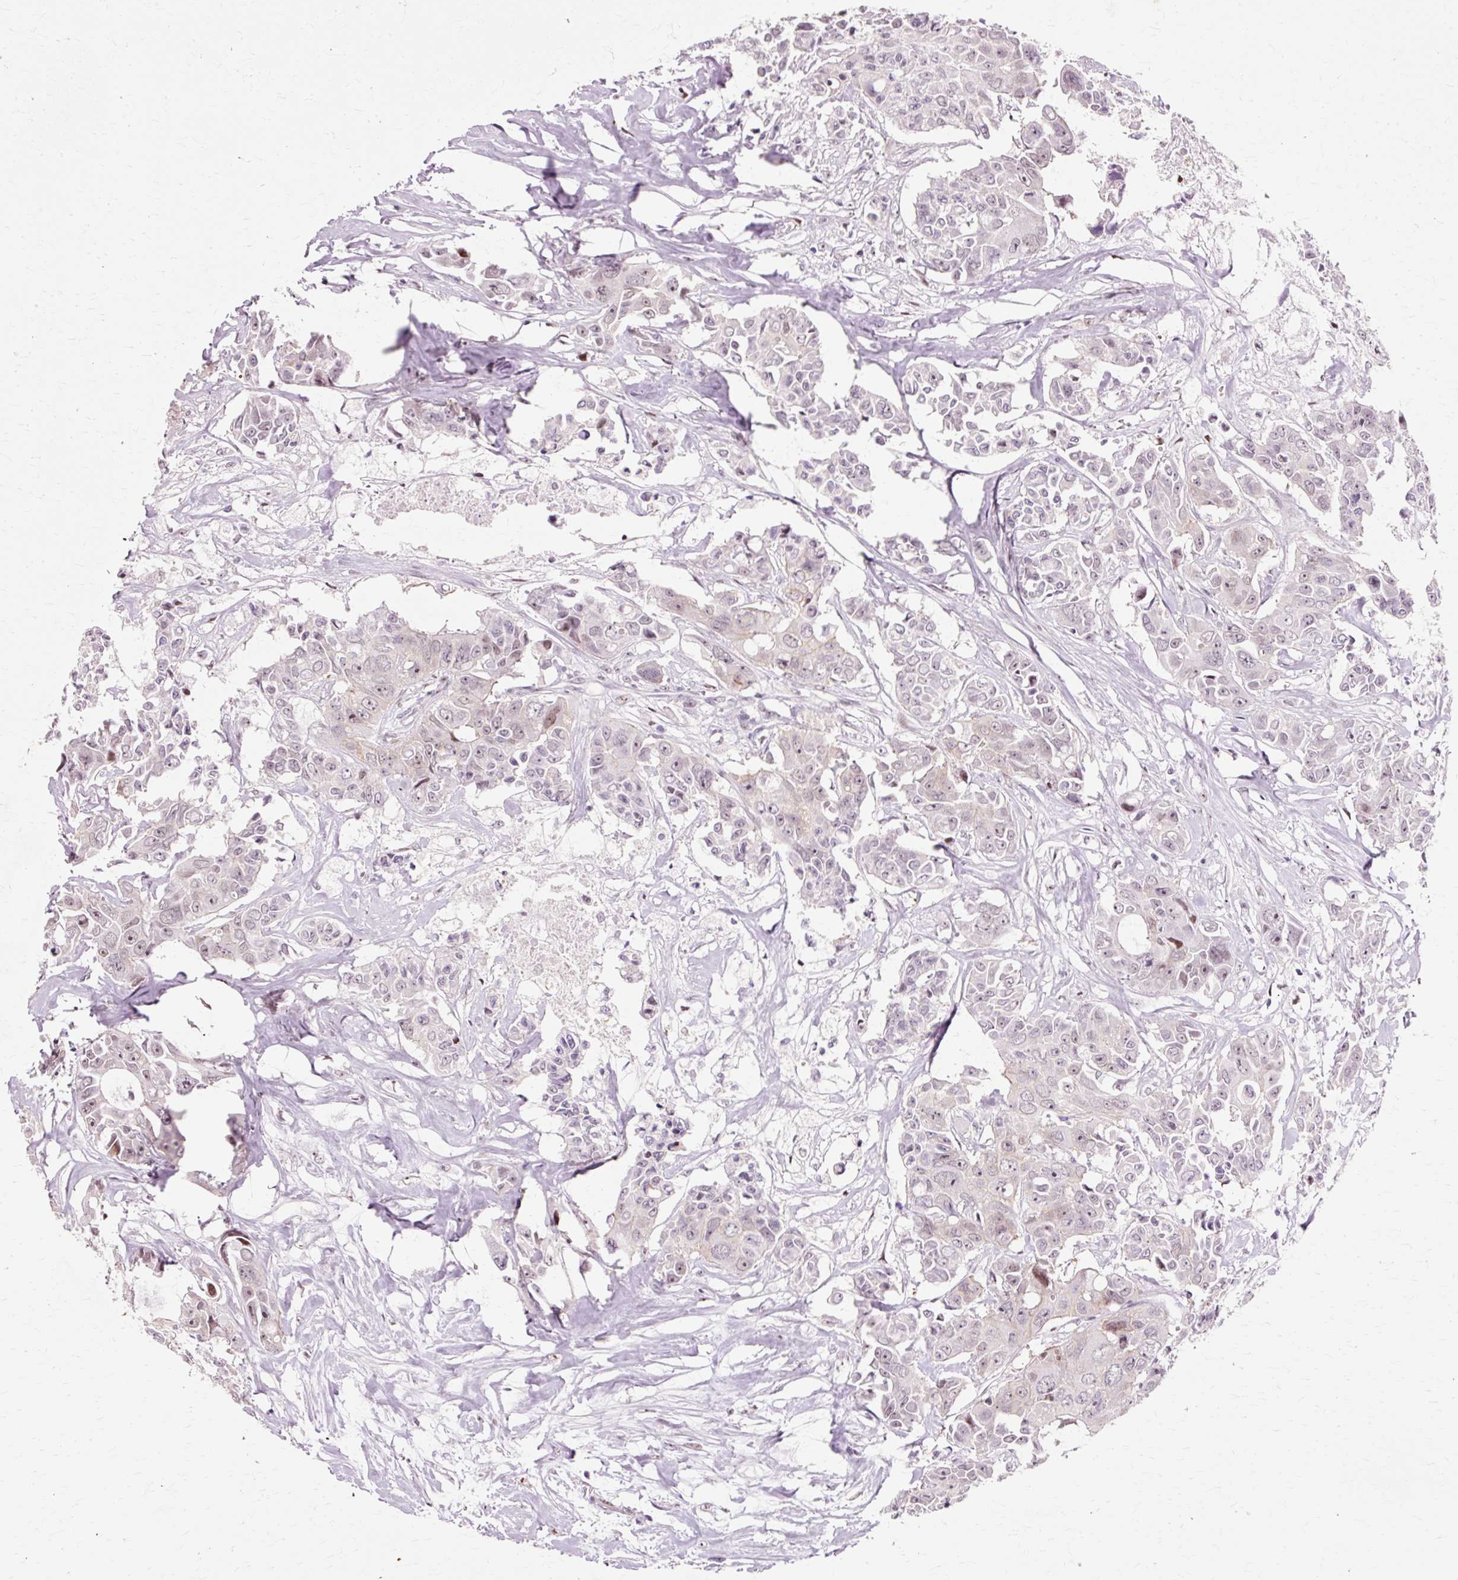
{"staining": {"intensity": "weak", "quantity": "<25%", "location": "nuclear"}, "tissue": "colorectal cancer", "cell_type": "Tumor cells", "image_type": "cancer", "snomed": [{"axis": "morphology", "description": "Adenocarcinoma, NOS"}, {"axis": "topography", "description": "Rectum"}], "caption": "IHC micrograph of neoplastic tissue: human colorectal adenocarcinoma stained with DAB demonstrates no significant protein positivity in tumor cells.", "gene": "MACROD2", "patient": {"sex": "male", "age": 87}}